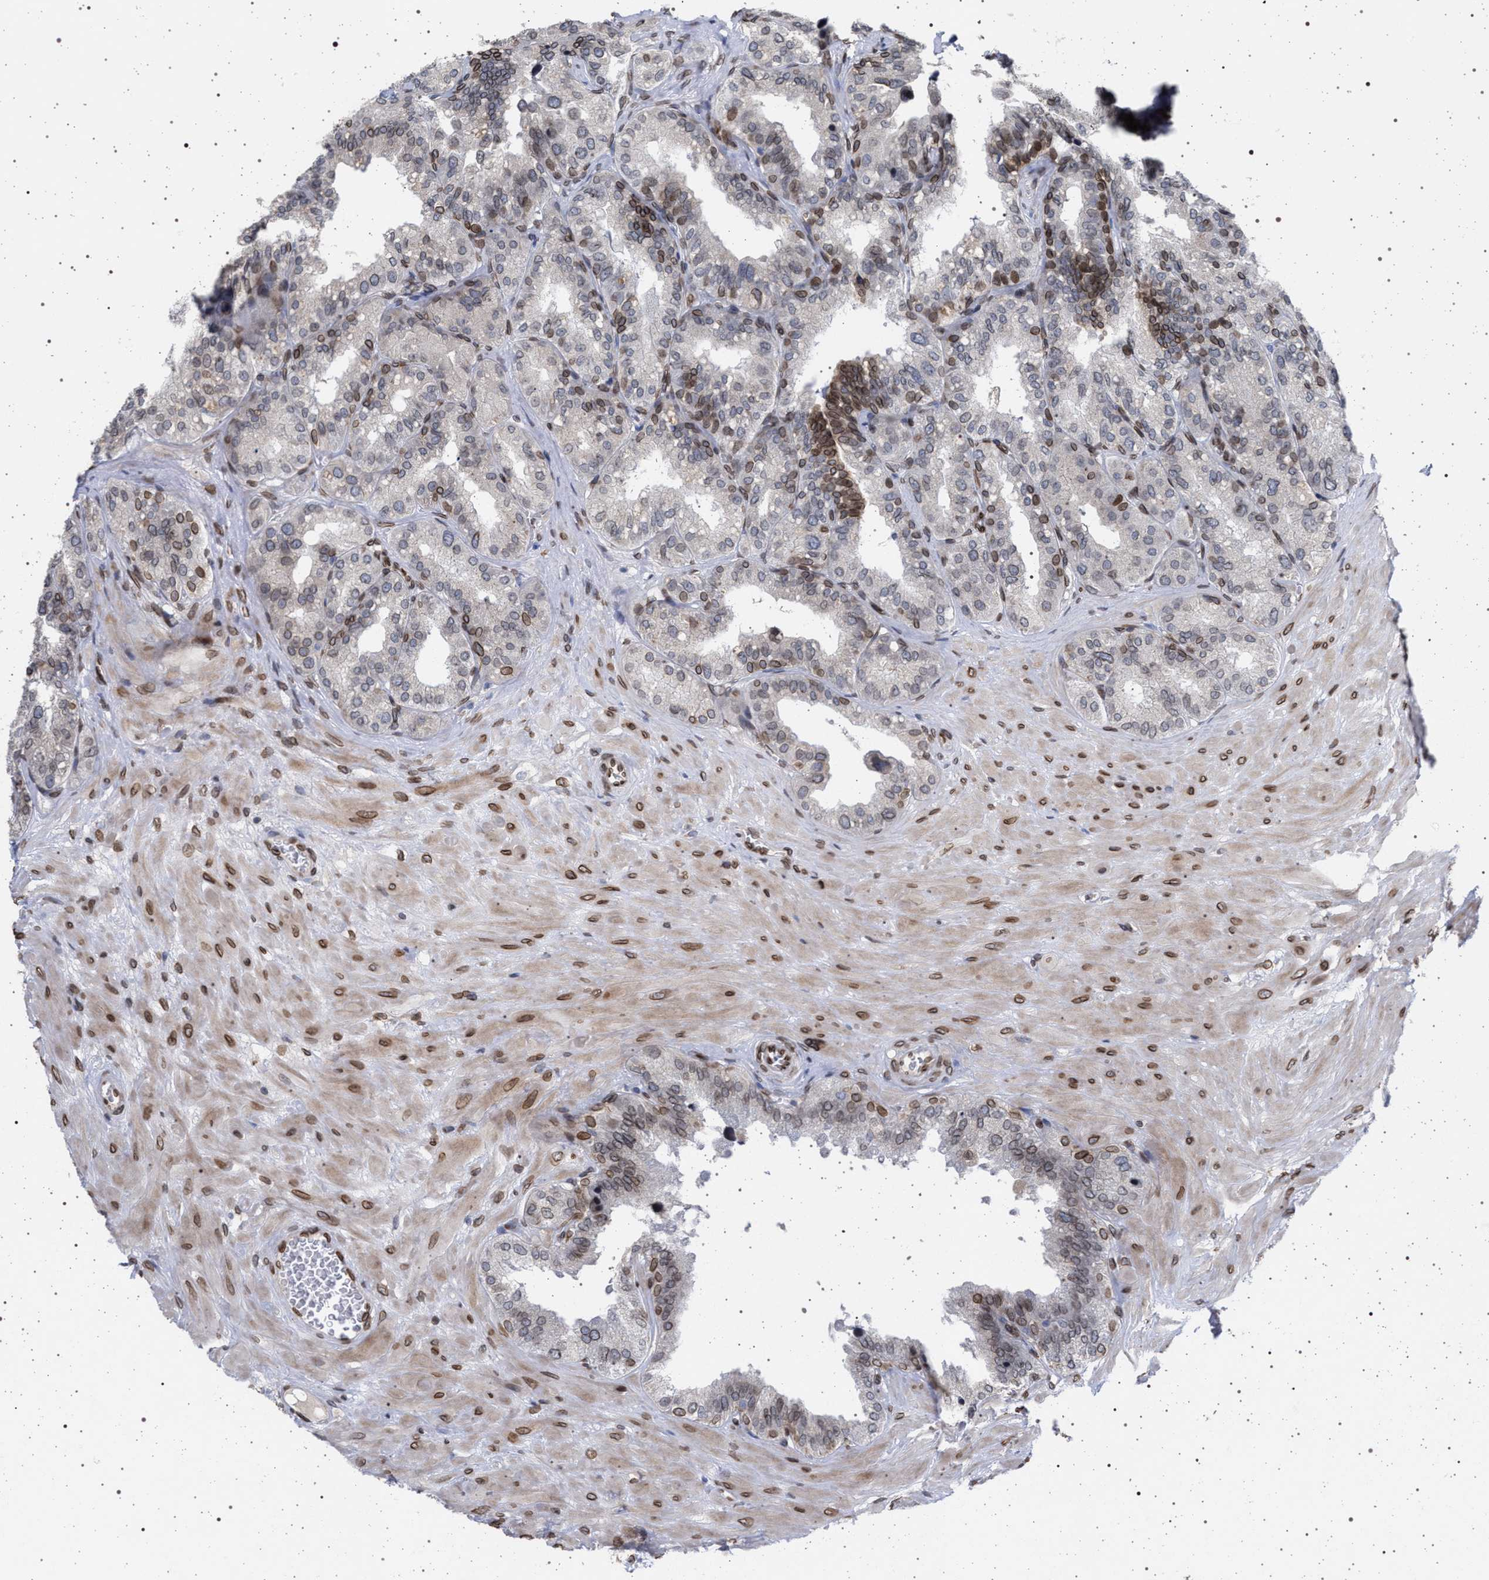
{"staining": {"intensity": "moderate", "quantity": "25%-75%", "location": "nuclear"}, "tissue": "seminal vesicle", "cell_type": "Glandular cells", "image_type": "normal", "snomed": [{"axis": "morphology", "description": "Normal tissue, NOS"}, {"axis": "topography", "description": "Prostate"}, {"axis": "topography", "description": "Seminal veicle"}], "caption": "Human seminal vesicle stained for a protein (brown) reveals moderate nuclear positive staining in approximately 25%-75% of glandular cells.", "gene": "ING2", "patient": {"sex": "male", "age": 51}}